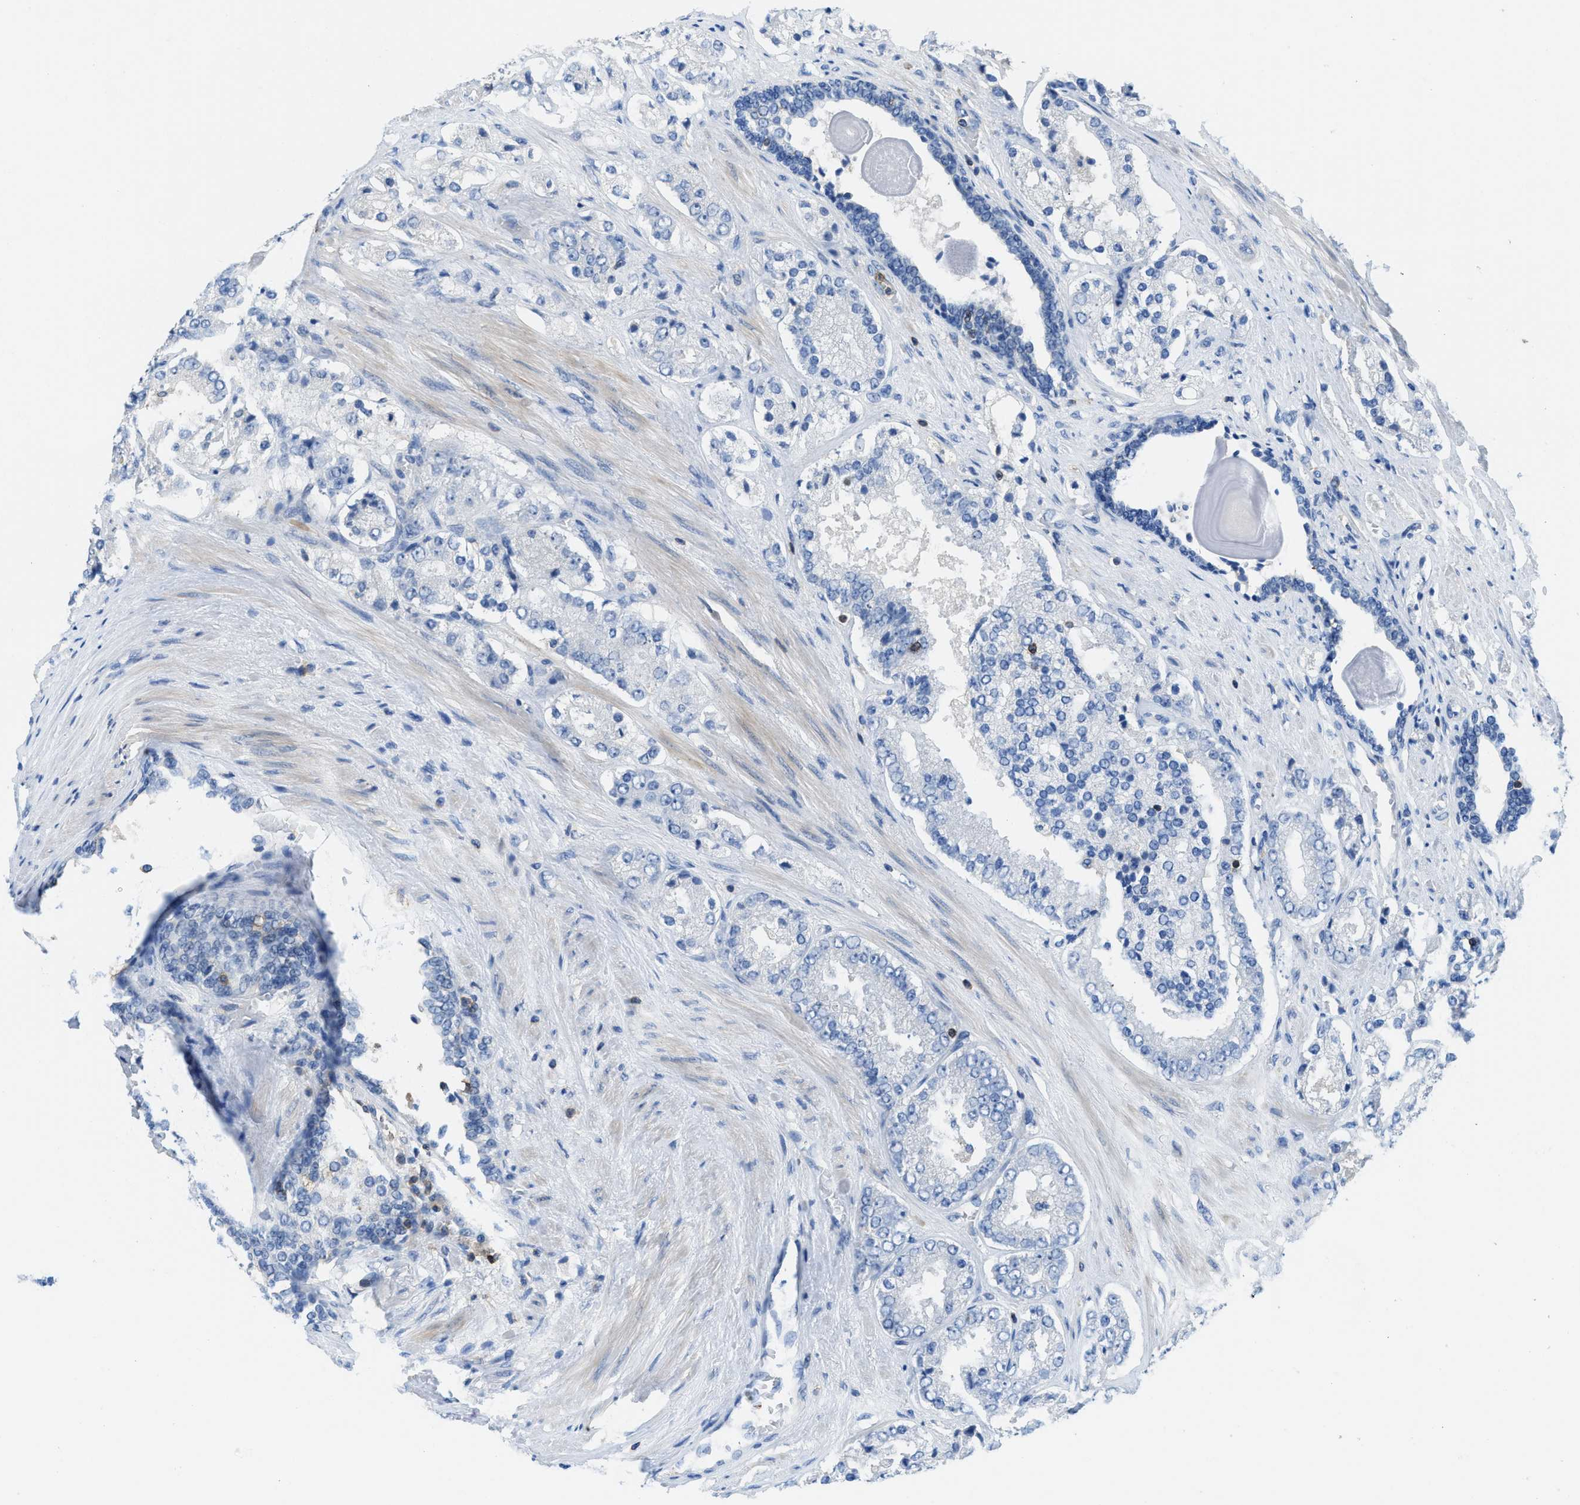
{"staining": {"intensity": "negative", "quantity": "none", "location": "none"}, "tissue": "prostate cancer", "cell_type": "Tumor cells", "image_type": "cancer", "snomed": [{"axis": "morphology", "description": "Adenocarcinoma, High grade"}, {"axis": "topography", "description": "Prostate"}], "caption": "This is a photomicrograph of IHC staining of prostate cancer (high-grade adenocarcinoma), which shows no expression in tumor cells.", "gene": "FAM151A", "patient": {"sex": "male", "age": 65}}